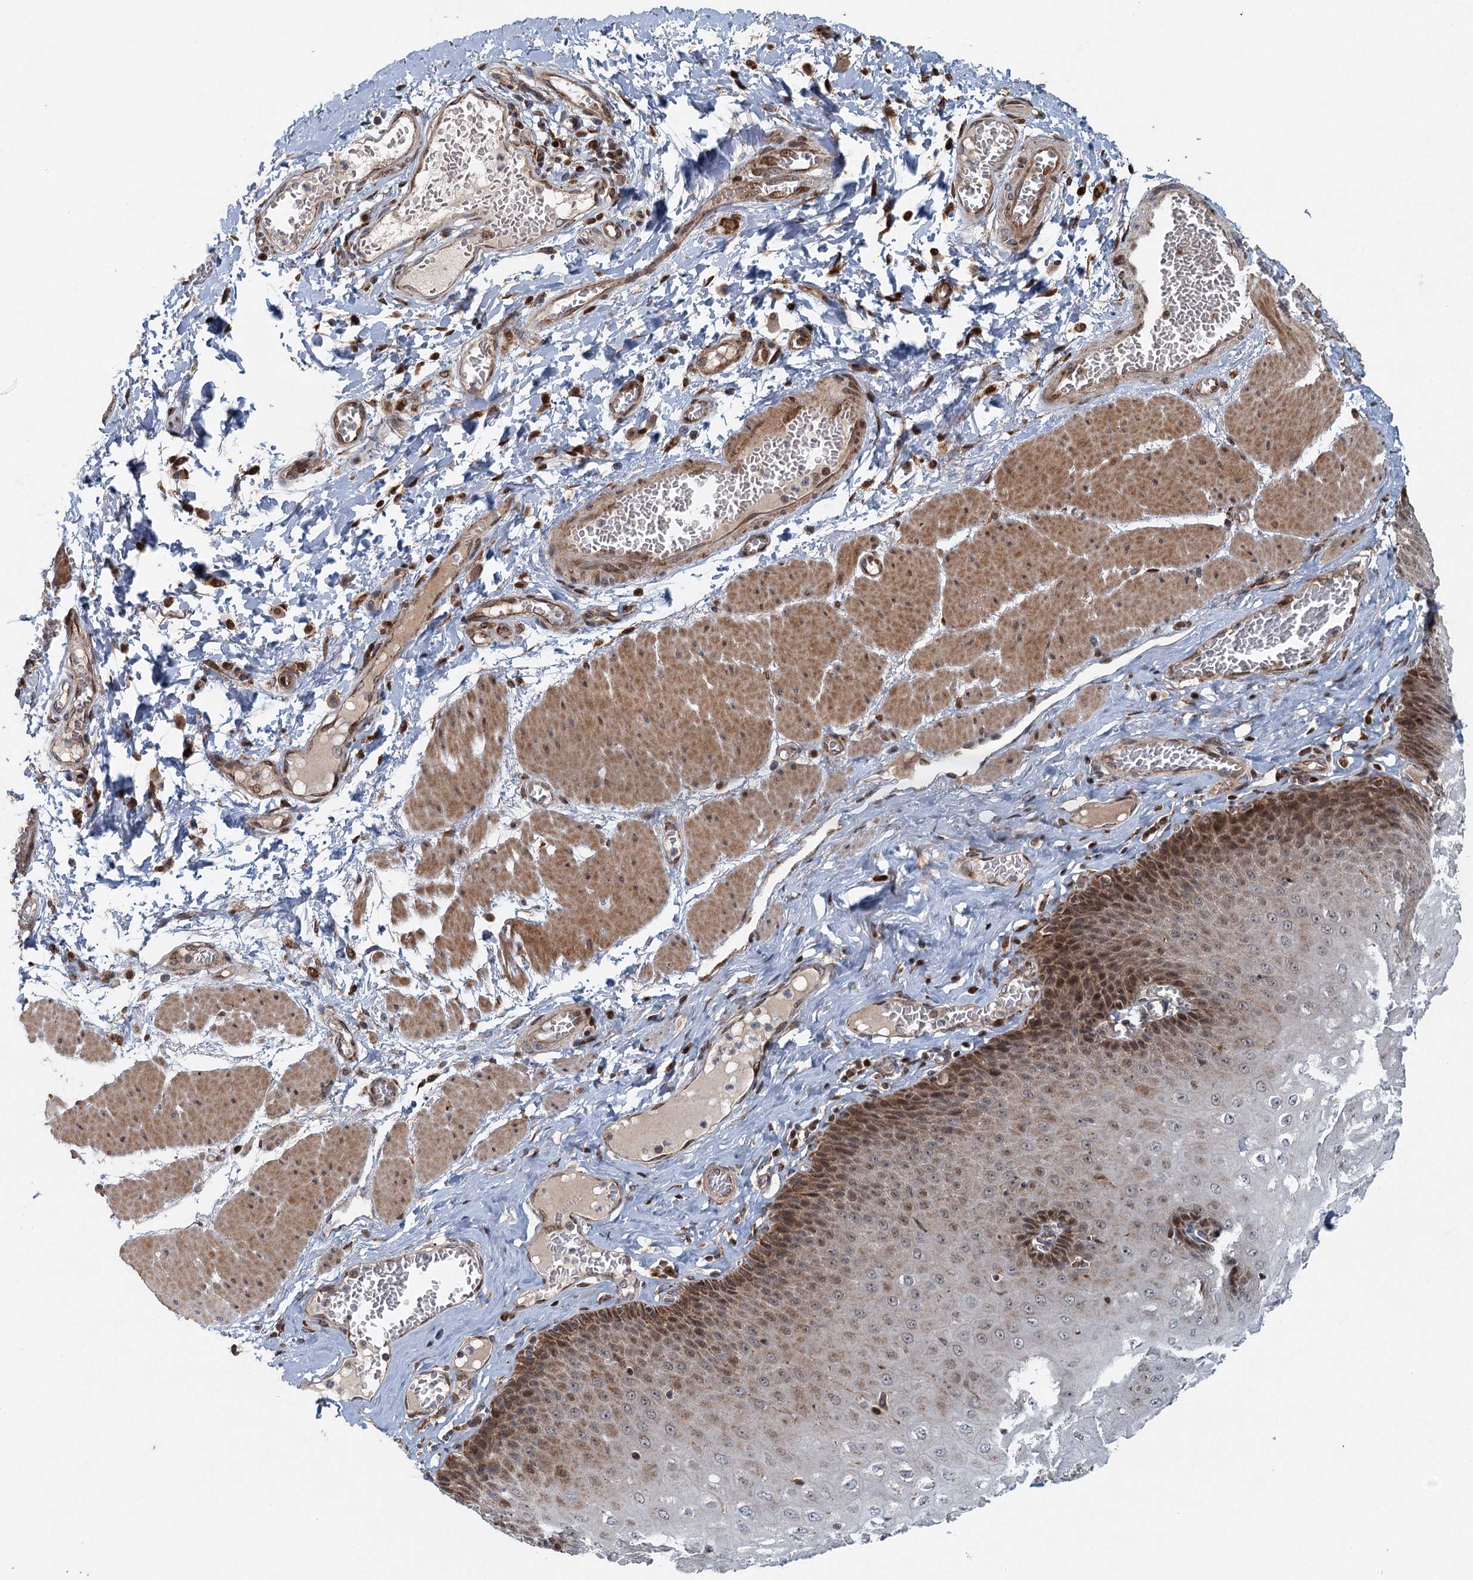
{"staining": {"intensity": "moderate", "quantity": ">75%", "location": "cytoplasmic/membranous,nuclear"}, "tissue": "esophagus", "cell_type": "Squamous epithelial cells", "image_type": "normal", "snomed": [{"axis": "morphology", "description": "Normal tissue, NOS"}, {"axis": "topography", "description": "Esophagus"}], "caption": "Protein expression by IHC reveals moderate cytoplasmic/membranous,nuclear staining in approximately >75% of squamous epithelial cells in normal esophagus. (DAB (3,3'-diaminobenzidine) IHC with brightfield microscopy, high magnification).", "gene": "SRPX2", "patient": {"sex": "male", "age": 60}}